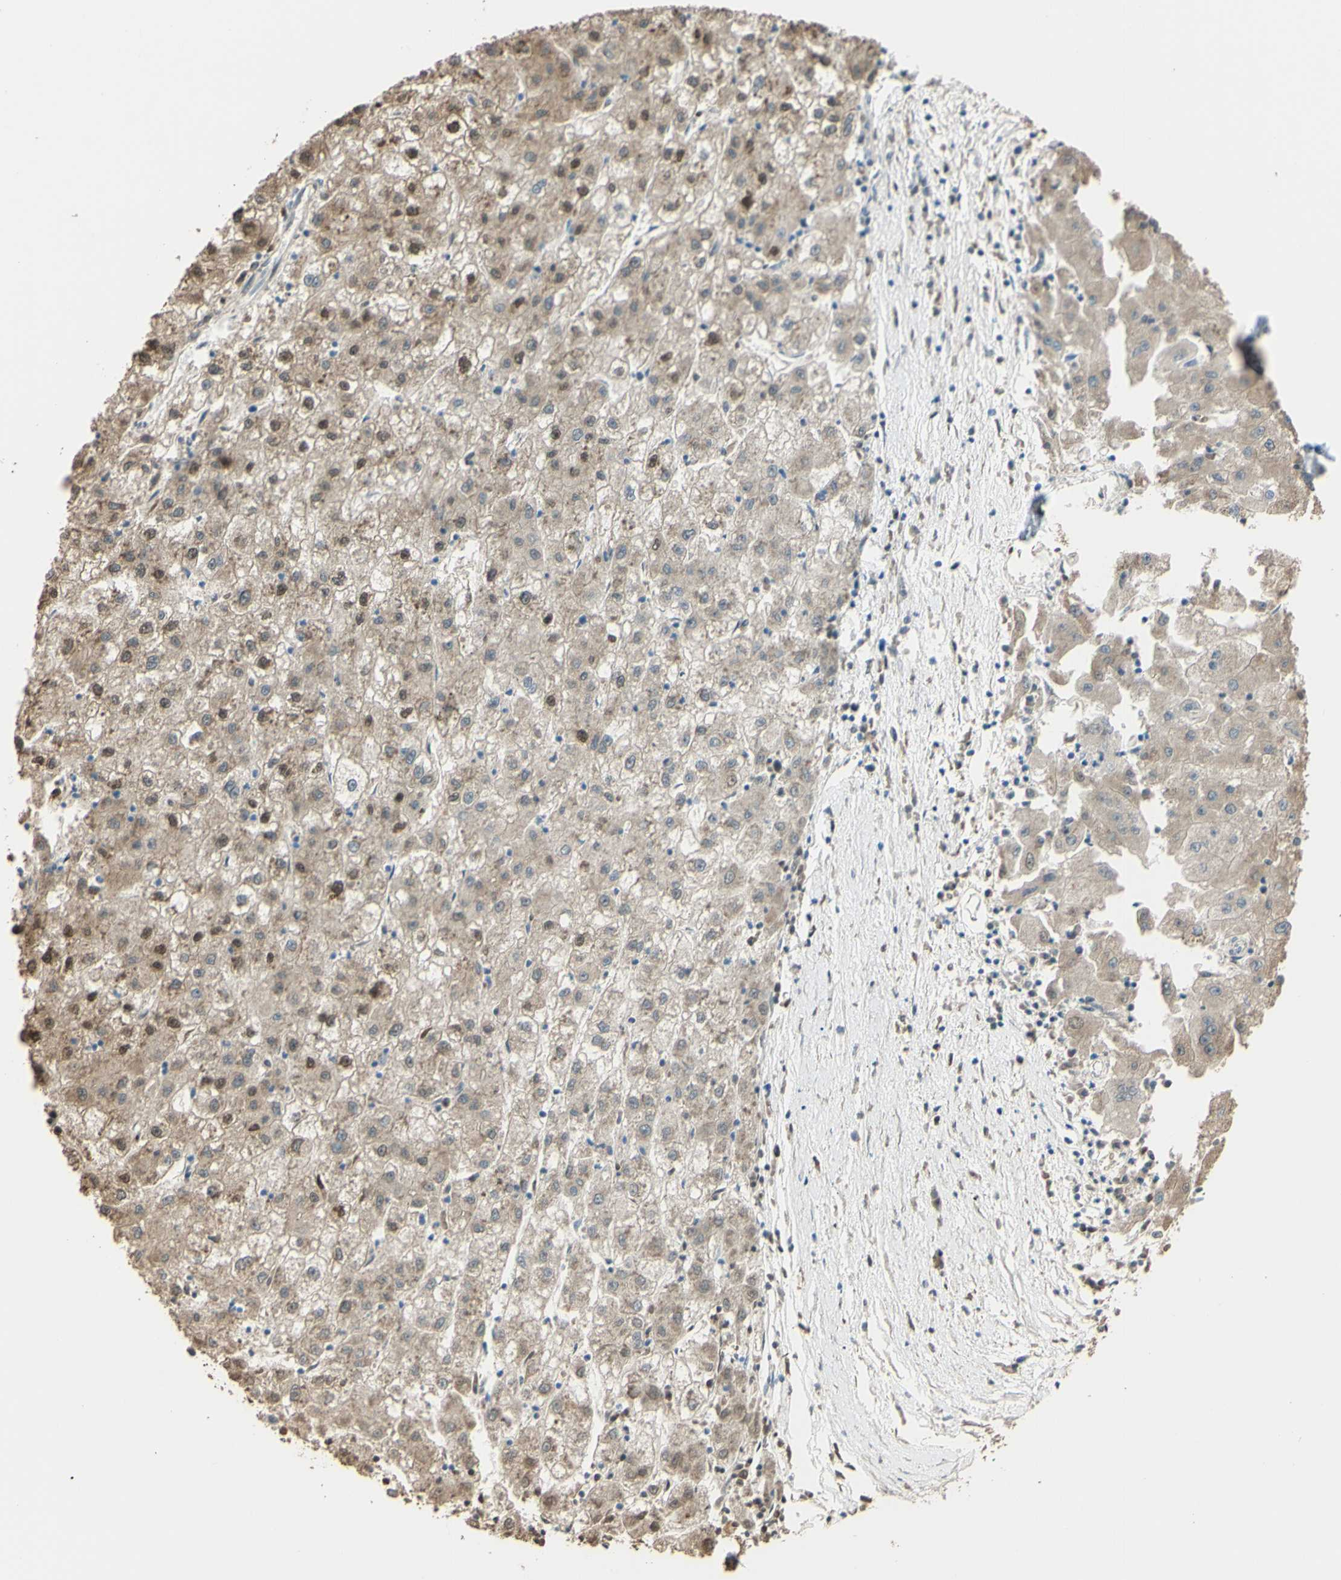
{"staining": {"intensity": "weak", "quantity": "25%-75%", "location": "cytoplasmic/membranous,nuclear"}, "tissue": "liver cancer", "cell_type": "Tumor cells", "image_type": "cancer", "snomed": [{"axis": "morphology", "description": "Carcinoma, Hepatocellular, NOS"}, {"axis": "topography", "description": "Liver"}], "caption": "Weak cytoplasmic/membranous and nuclear staining is present in about 25%-75% of tumor cells in hepatocellular carcinoma (liver).", "gene": "MAP3K4", "patient": {"sex": "male", "age": 72}}